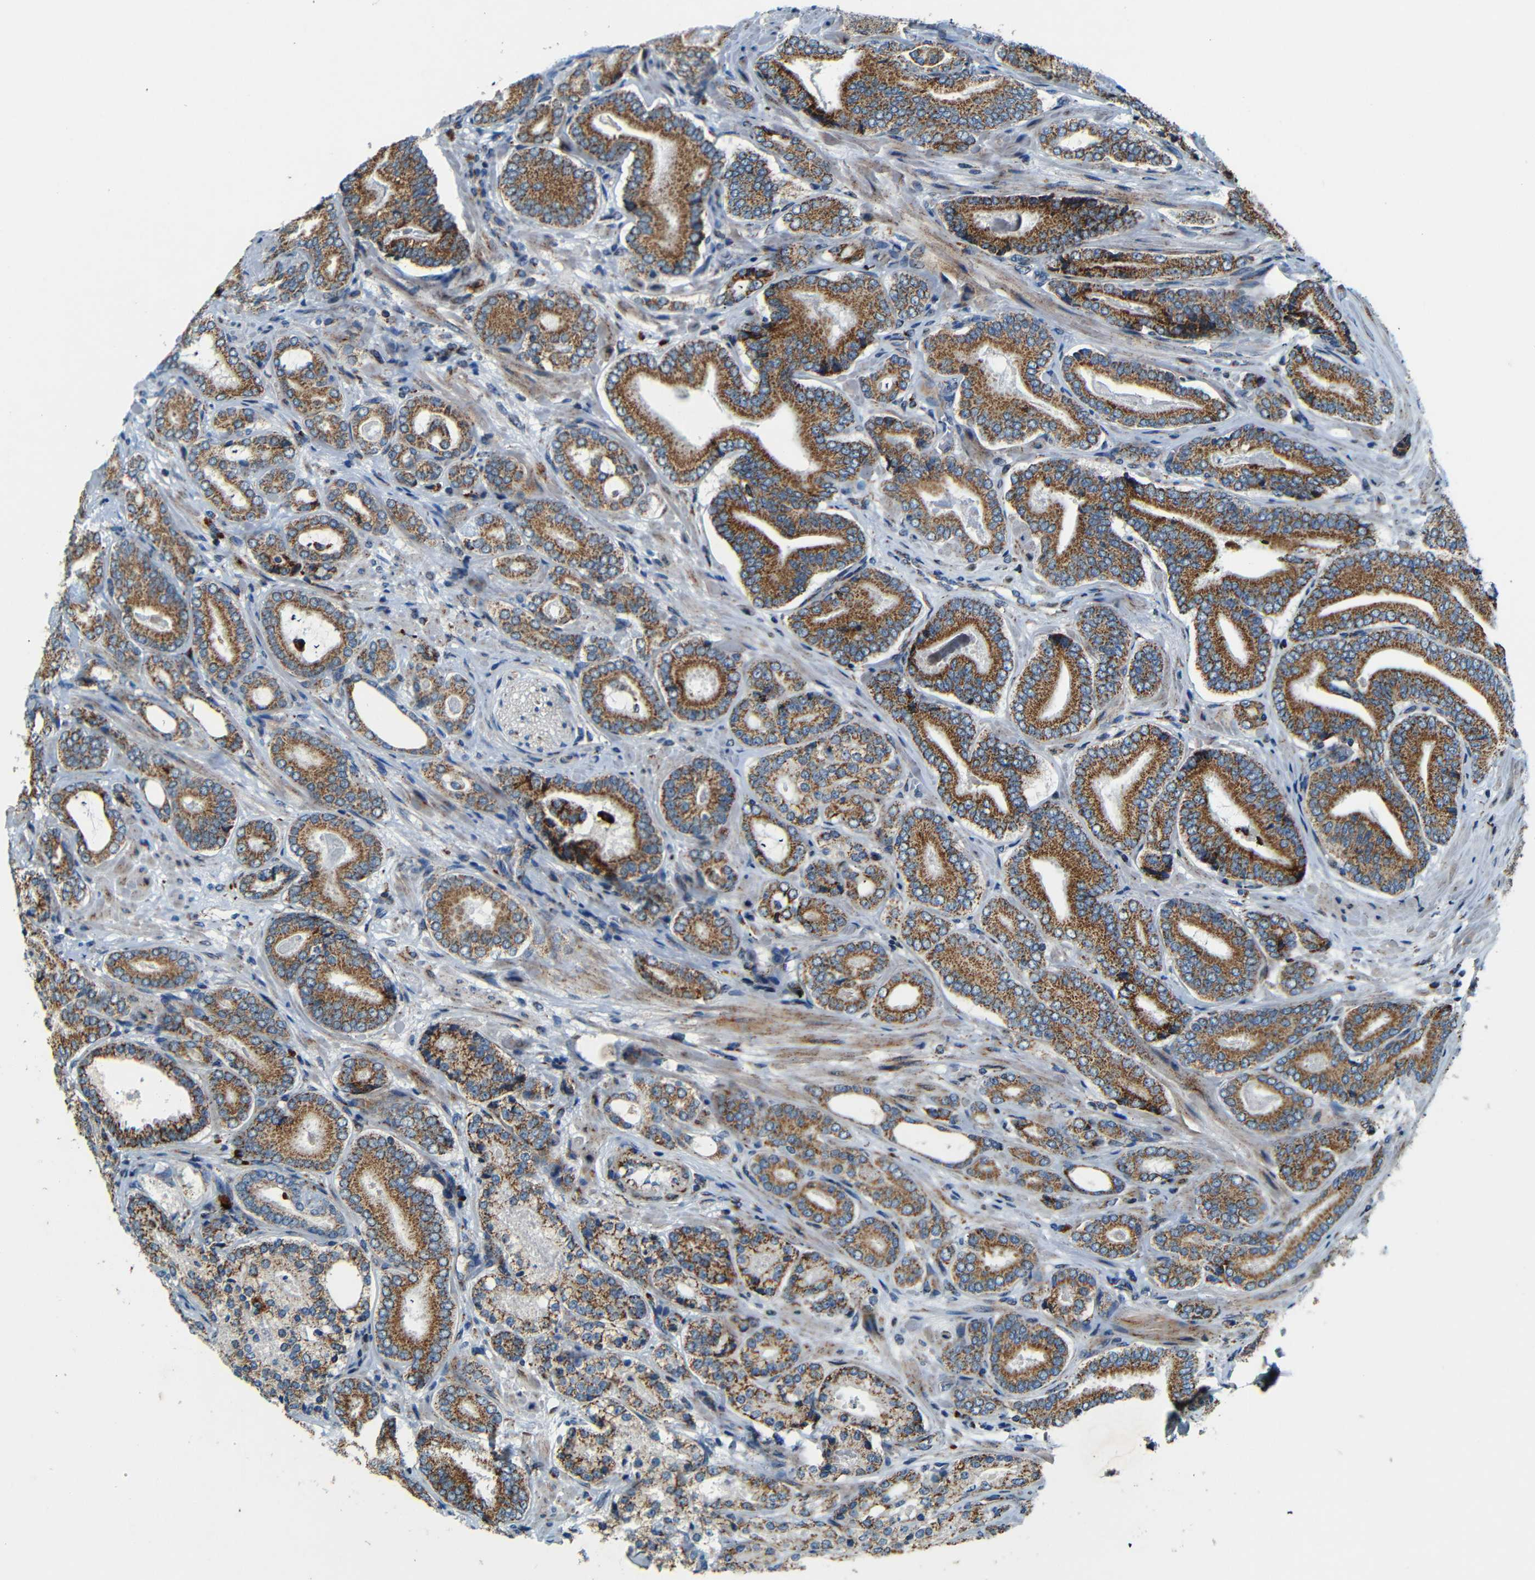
{"staining": {"intensity": "strong", "quantity": ">75%", "location": "cytoplasmic/membranous"}, "tissue": "prostate cancer", "cell_type": "Tumor cells", "image_type": "cancer", "snomed": [{"axis": "morphology", "description": "Adenocarcinoma, High grade"}, {"axis": "topography", "description": "Prostate"}], "caption": "Prostate cancer (adenocarcinoma (high-grade)) stained with DAB (3,3'-diaminobenzidine) immunohistochemistry displays high levels of strong cytoplasmic/membranous expression in about >75% of tumor cells. (DAB = brown stain, brightfield microscopy at high magnification).", "gene": "WSCD2", "patient": {"sex": "male", "age": 61}}